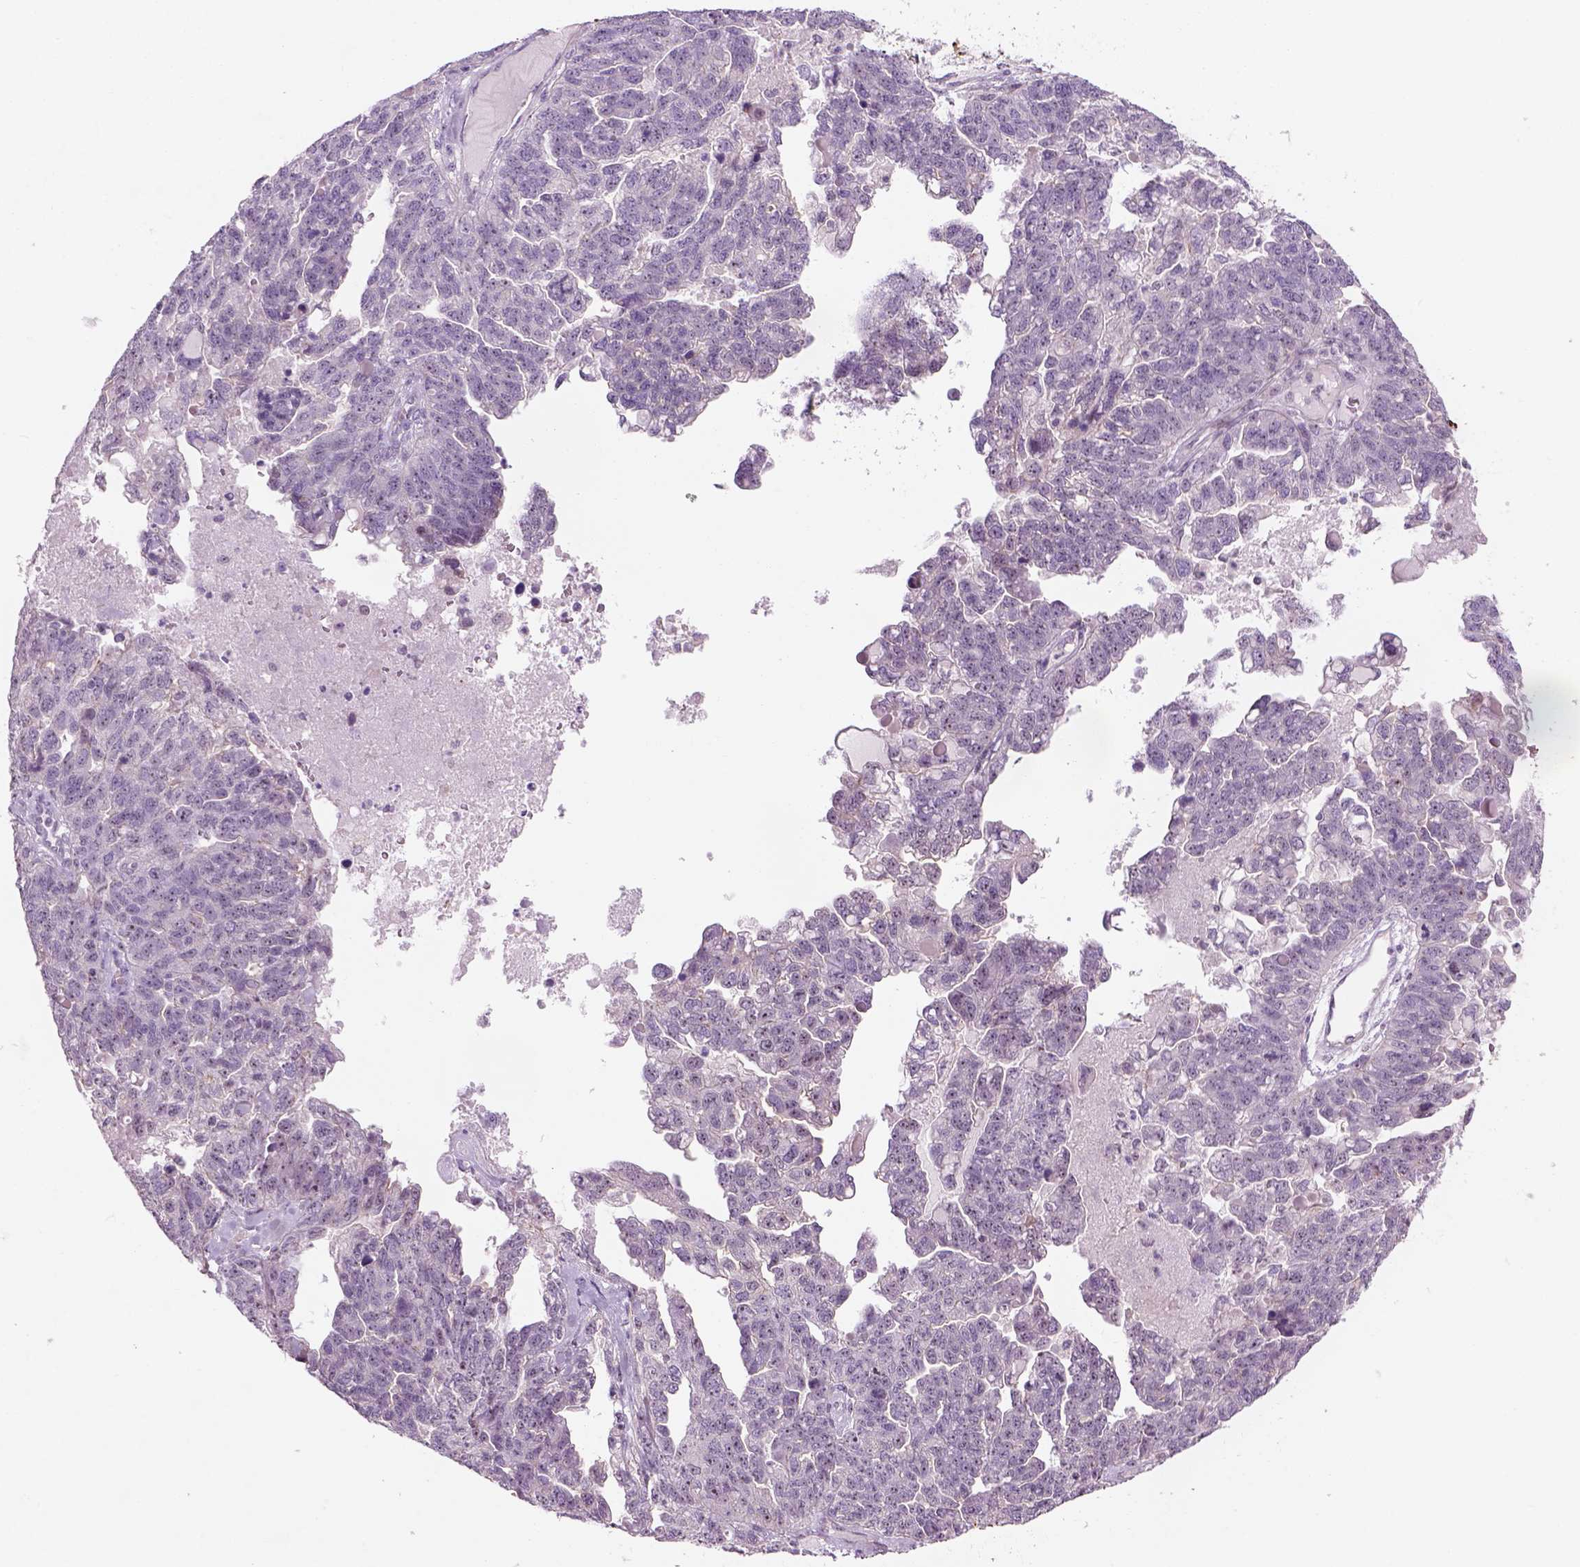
{"staining": {"intensity": "weak", "quantity": ">75%", "location": "nuclear"}, "tissue": "ovarian cancer", "cell_type": "Tumor cells", "image_type": "cancer", "snomed": [{"axis": "morphology", "description": "Cystadenocarcinoma, serous, NOS"}, {"axis": "topography", "description": "Ovary"}], "caption": "IHC image of neoplastic tissue: human ovarian serous cystadenocarcinoma stained using IHC demonstrates low levels of weak protein expression localized specifically in the nuclear of tumor cells, appearing as a nuclear brown color.", "gene": "RRS1", "patient": {"sex": "female", "age": 71}}